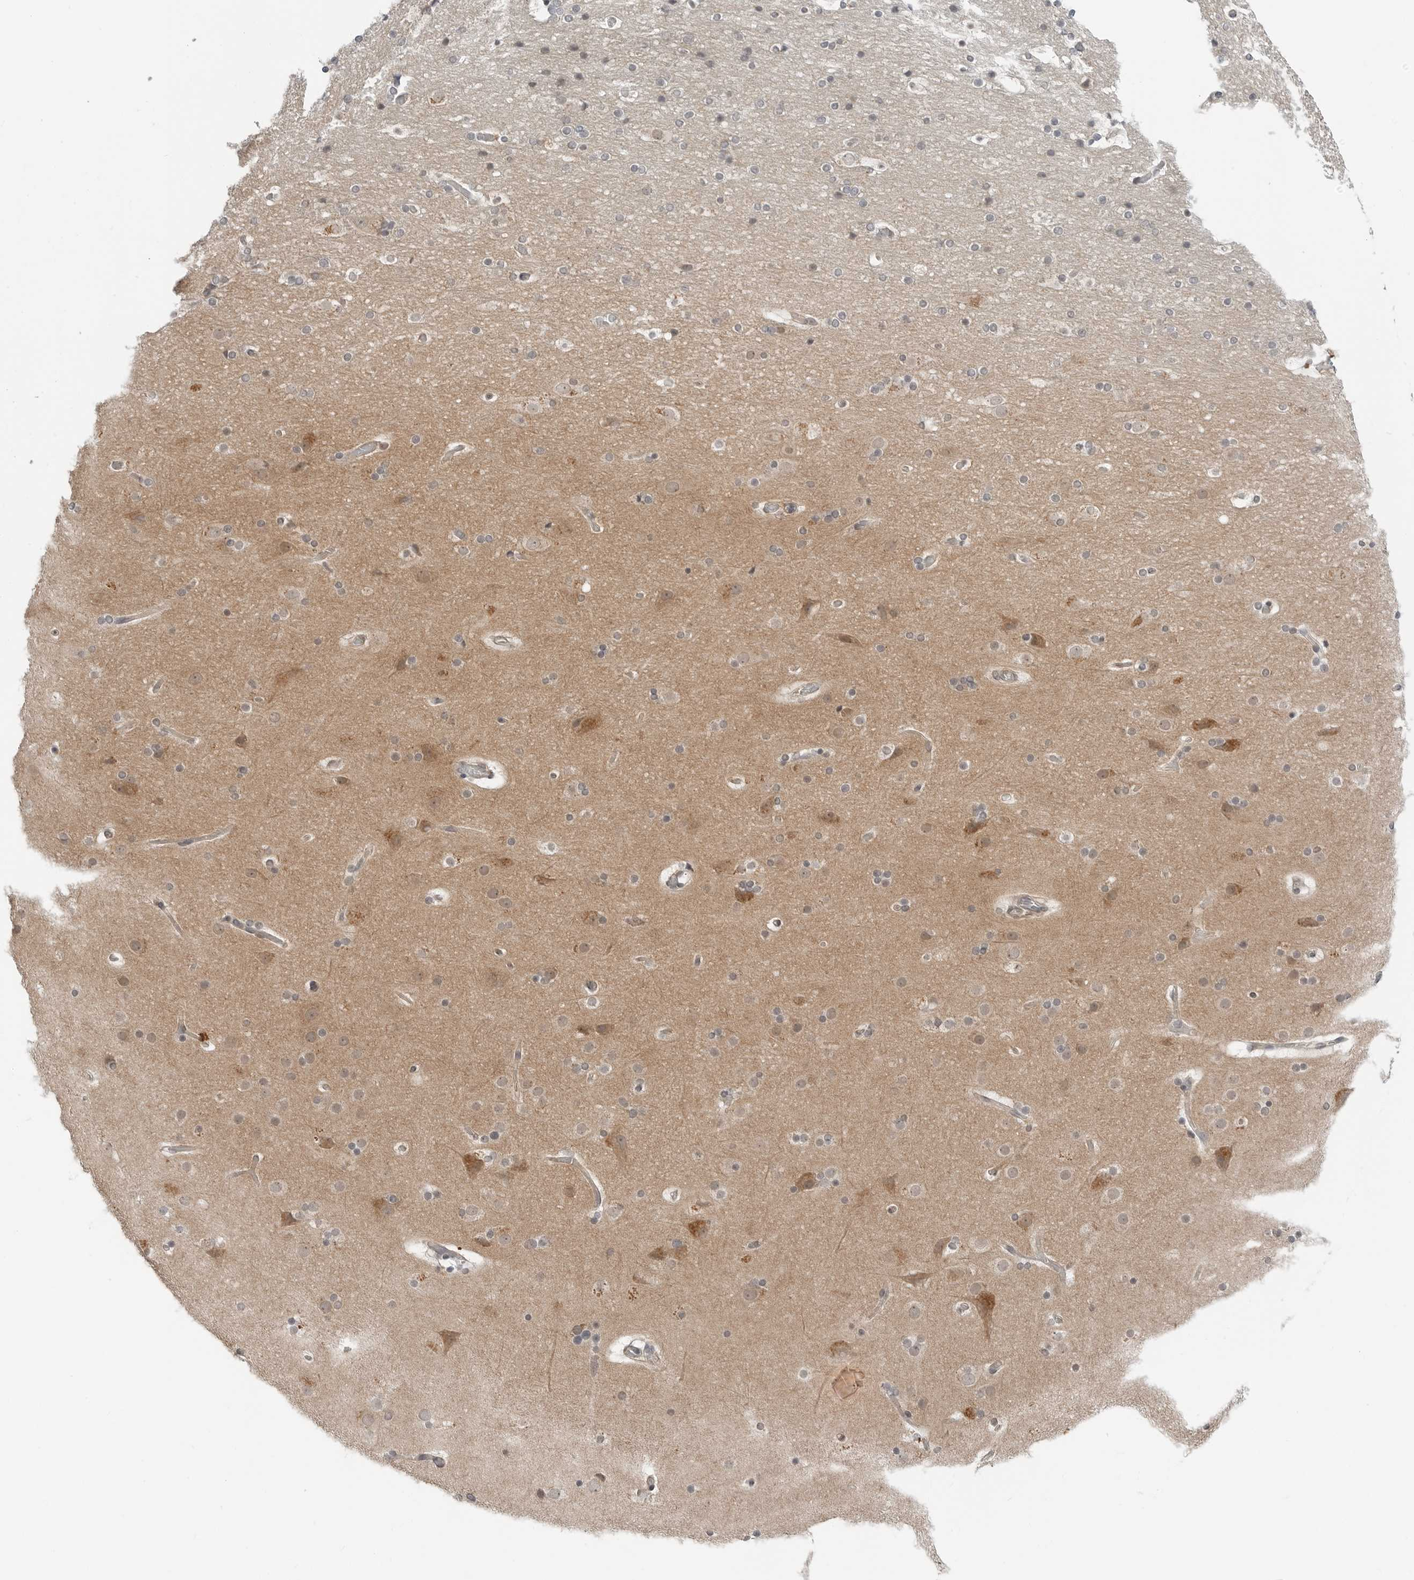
{"staining": {"intensity": "negative", "quantity": "none", "location": "none"}, "tissue": "cerebral cortex", "cell_type": "Endothelial cells", "image_type": "normal", "snomed": [{"axis": "morphology", "description": "Normal tissue, NOS"}, {"axis": "topography", "description": "Cerebral cortex"}], "caption": "Endothelial cells show no significant protein staining in normal cerebral cortex.", "gene": "FCRLB", "patient": {"sex": "male", "age": 57}}